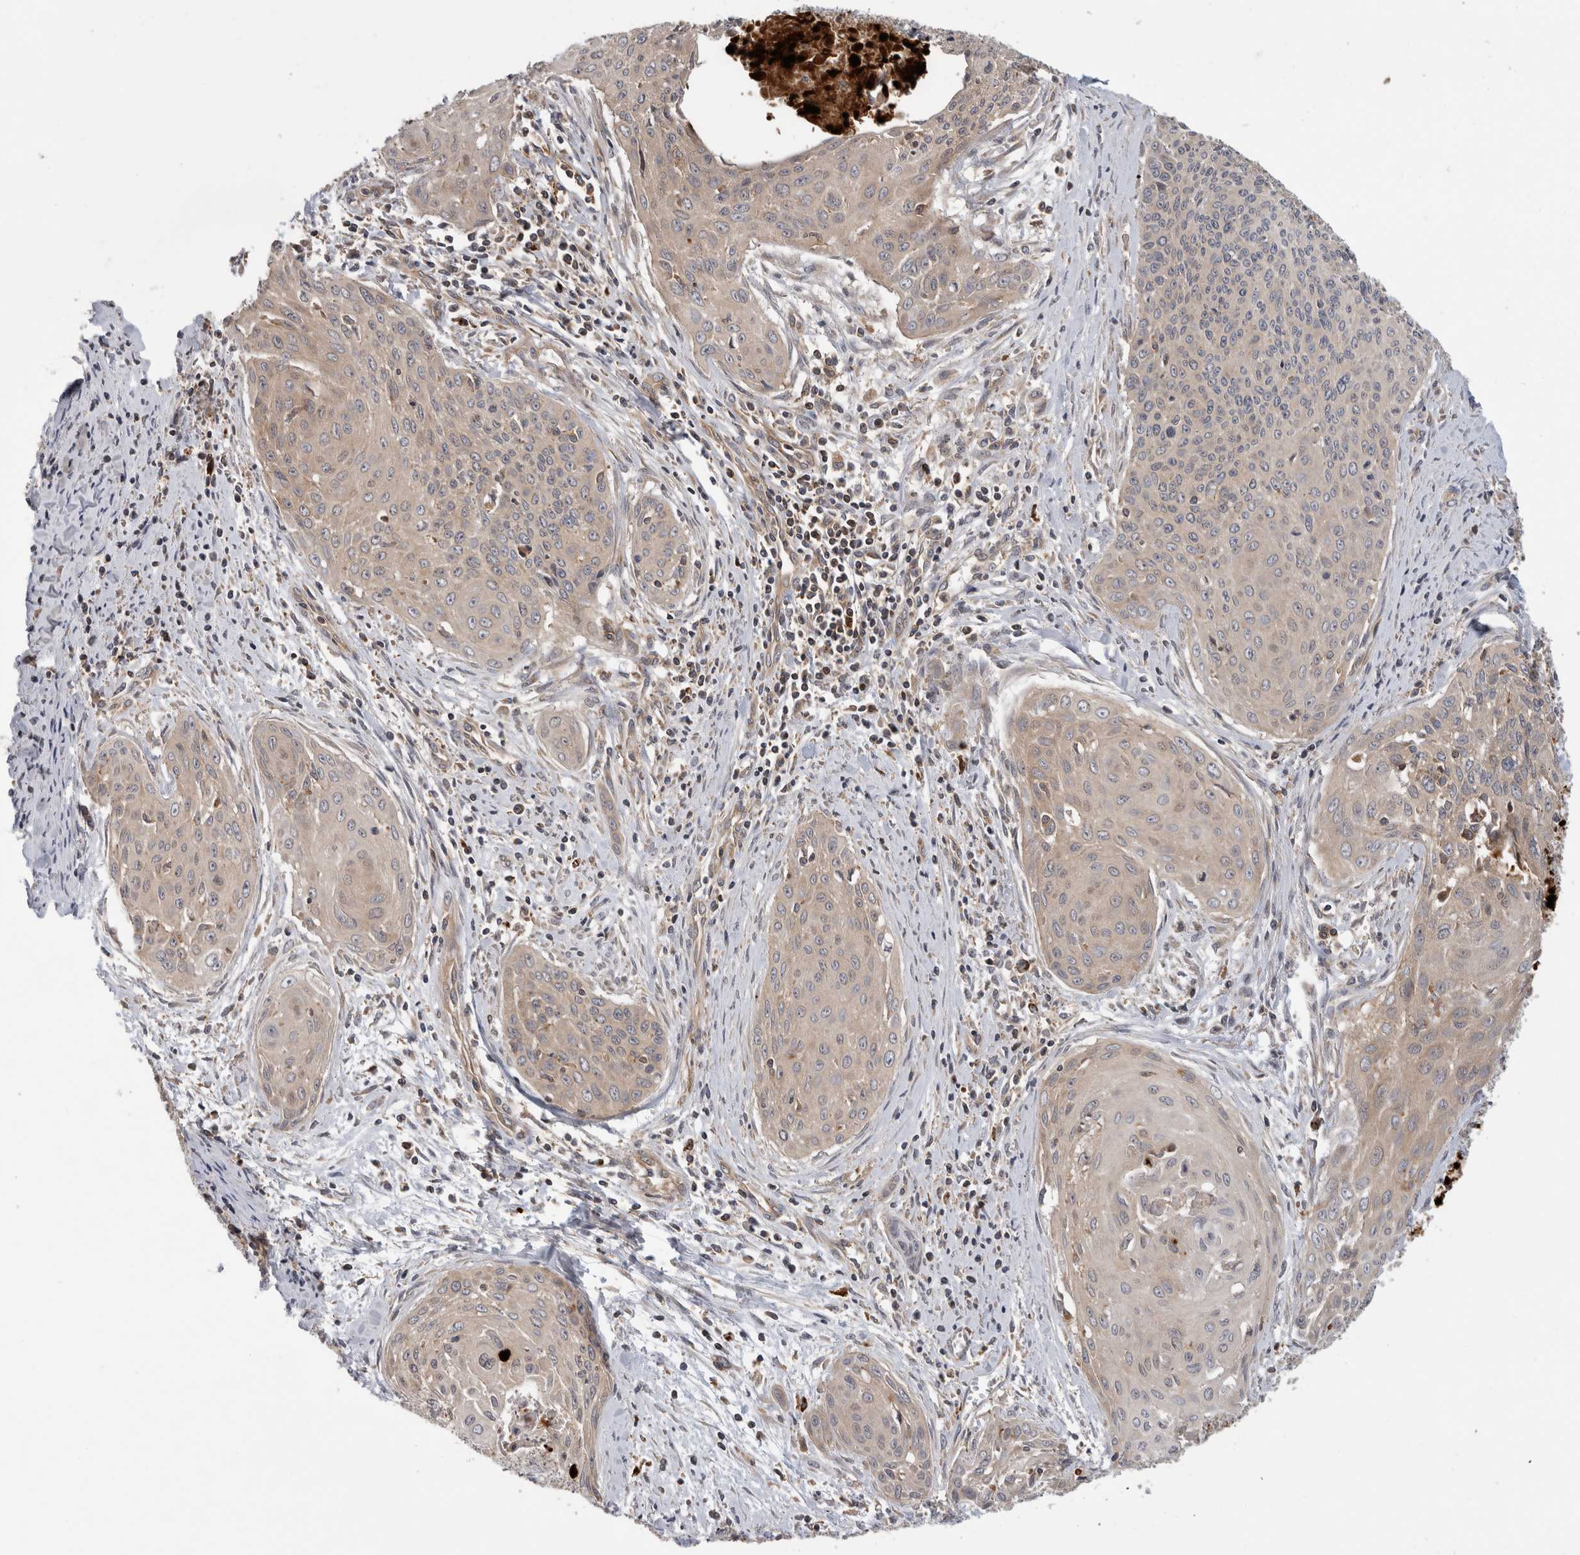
{"staining": {"intensity": "weak", "quantity": "25%-75%", "location": "cytoplasmic/membranous"}, "tissue": "cervical cancer", "cell_type": "Tumor cells", "image_type": "cancer", "snomed": [{"axis": "morphology", "description": "Squamous cell carcinoma, NOS"}, {"axis": "topography", "description": "Cervix"}], "caption": "This is a histology image of IHC staining of cervical cancer, which shows weak expression in the cytoplasmic/membranous of tumor cells.", "gene": "GRIK2", "patient": {"sex": "female", "age": 55}}